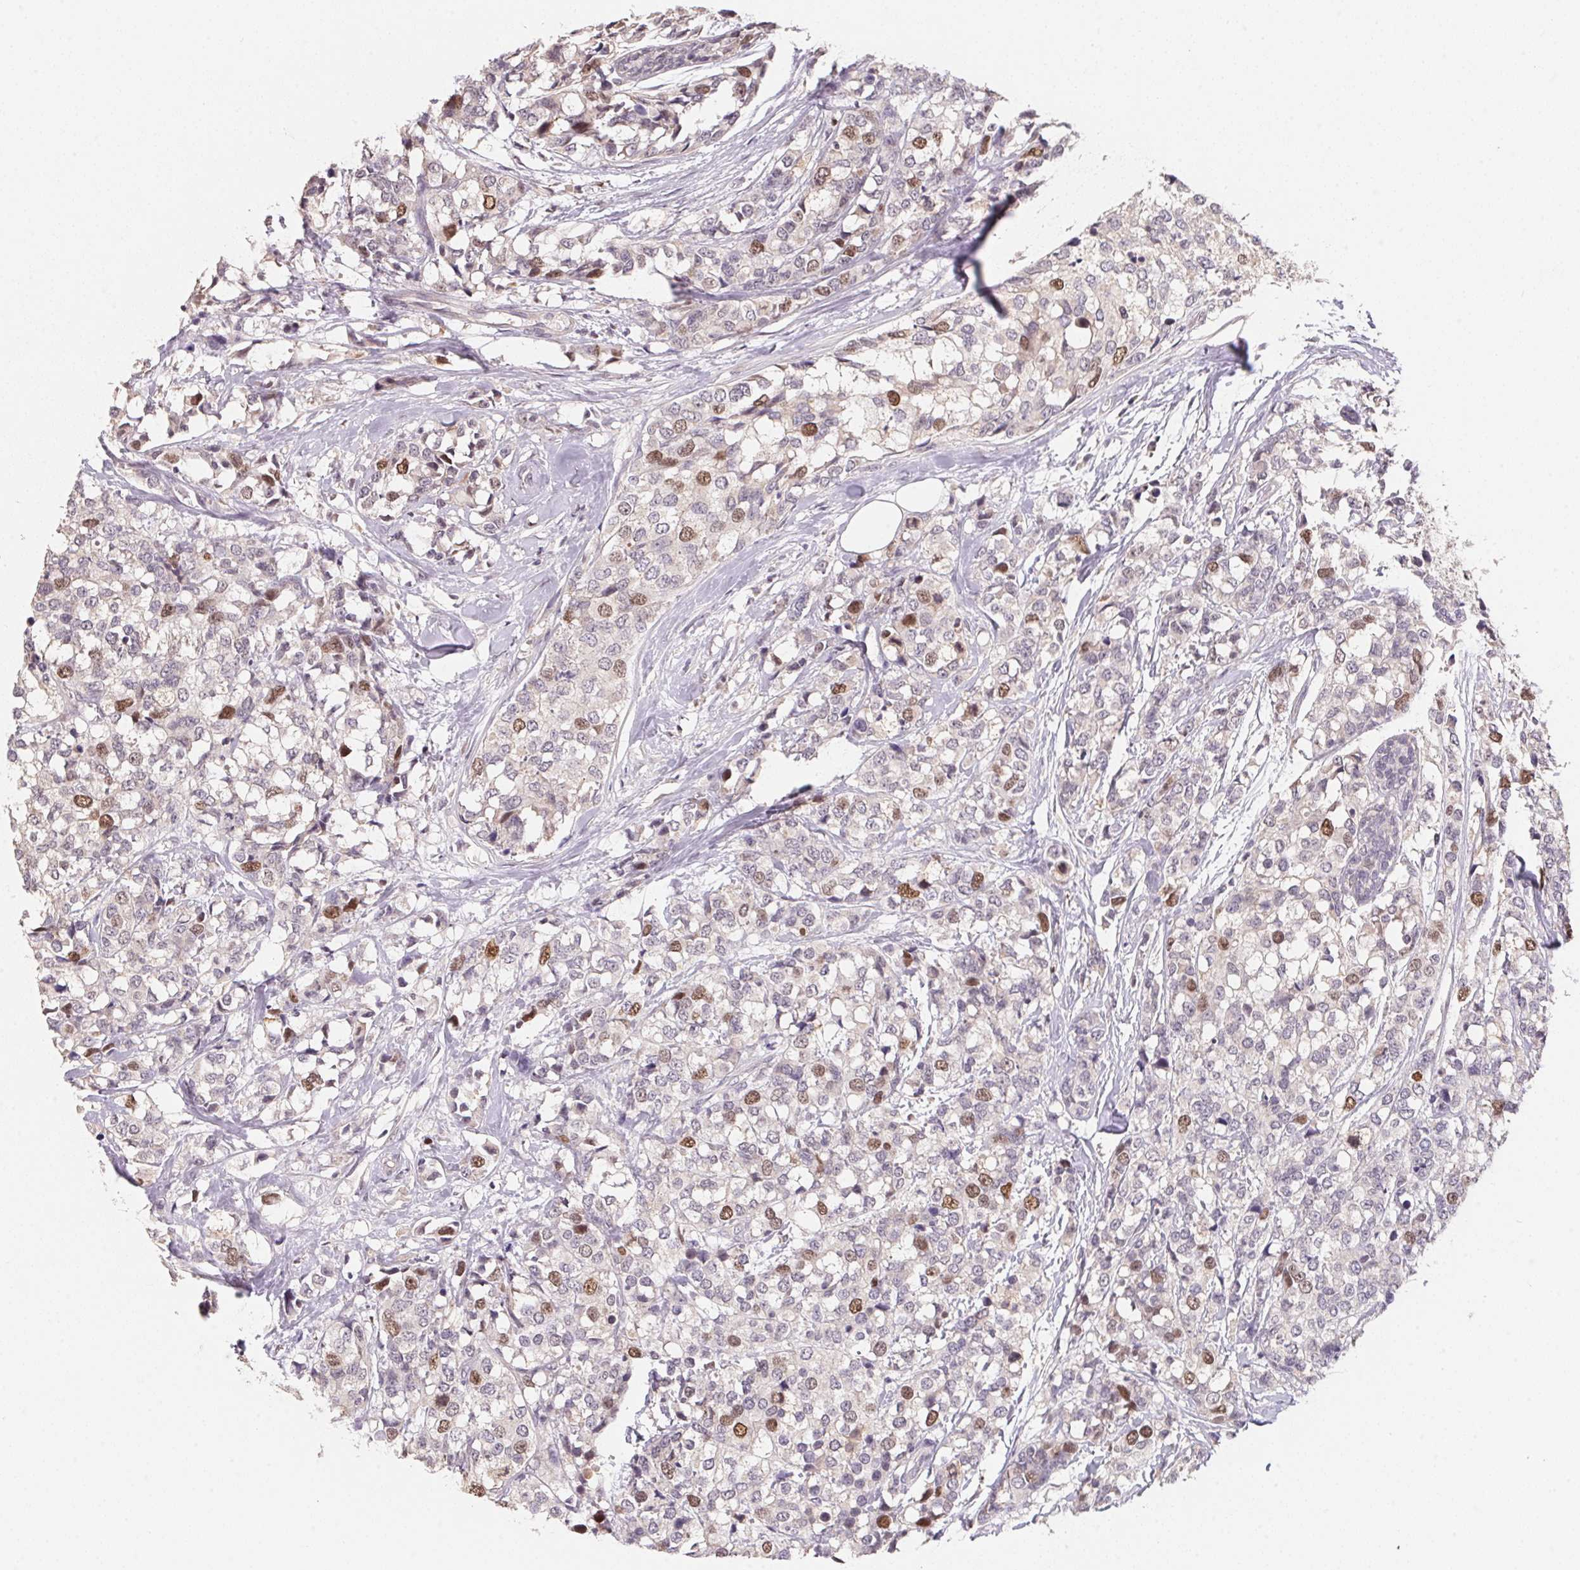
{"staining": {"intensity": "moderate", "quantity": "<25%", "location": "nuclear"}, "tissue": "breast cancer", "cell_type": "Tumor cells", "image_type": "cancer", "snomed": [{"axis": "morphology", "description": "Lobular carcinoma"}, {"axis": "topography", "description": "Breast"}], "caption": "Protein staining shows moderate nuclear positivity in about <25% of tumor cells in breast cancer (lobular carcinoma).", "gene": "KIFC1", "patient": {"sex": "female", "age": 59}}